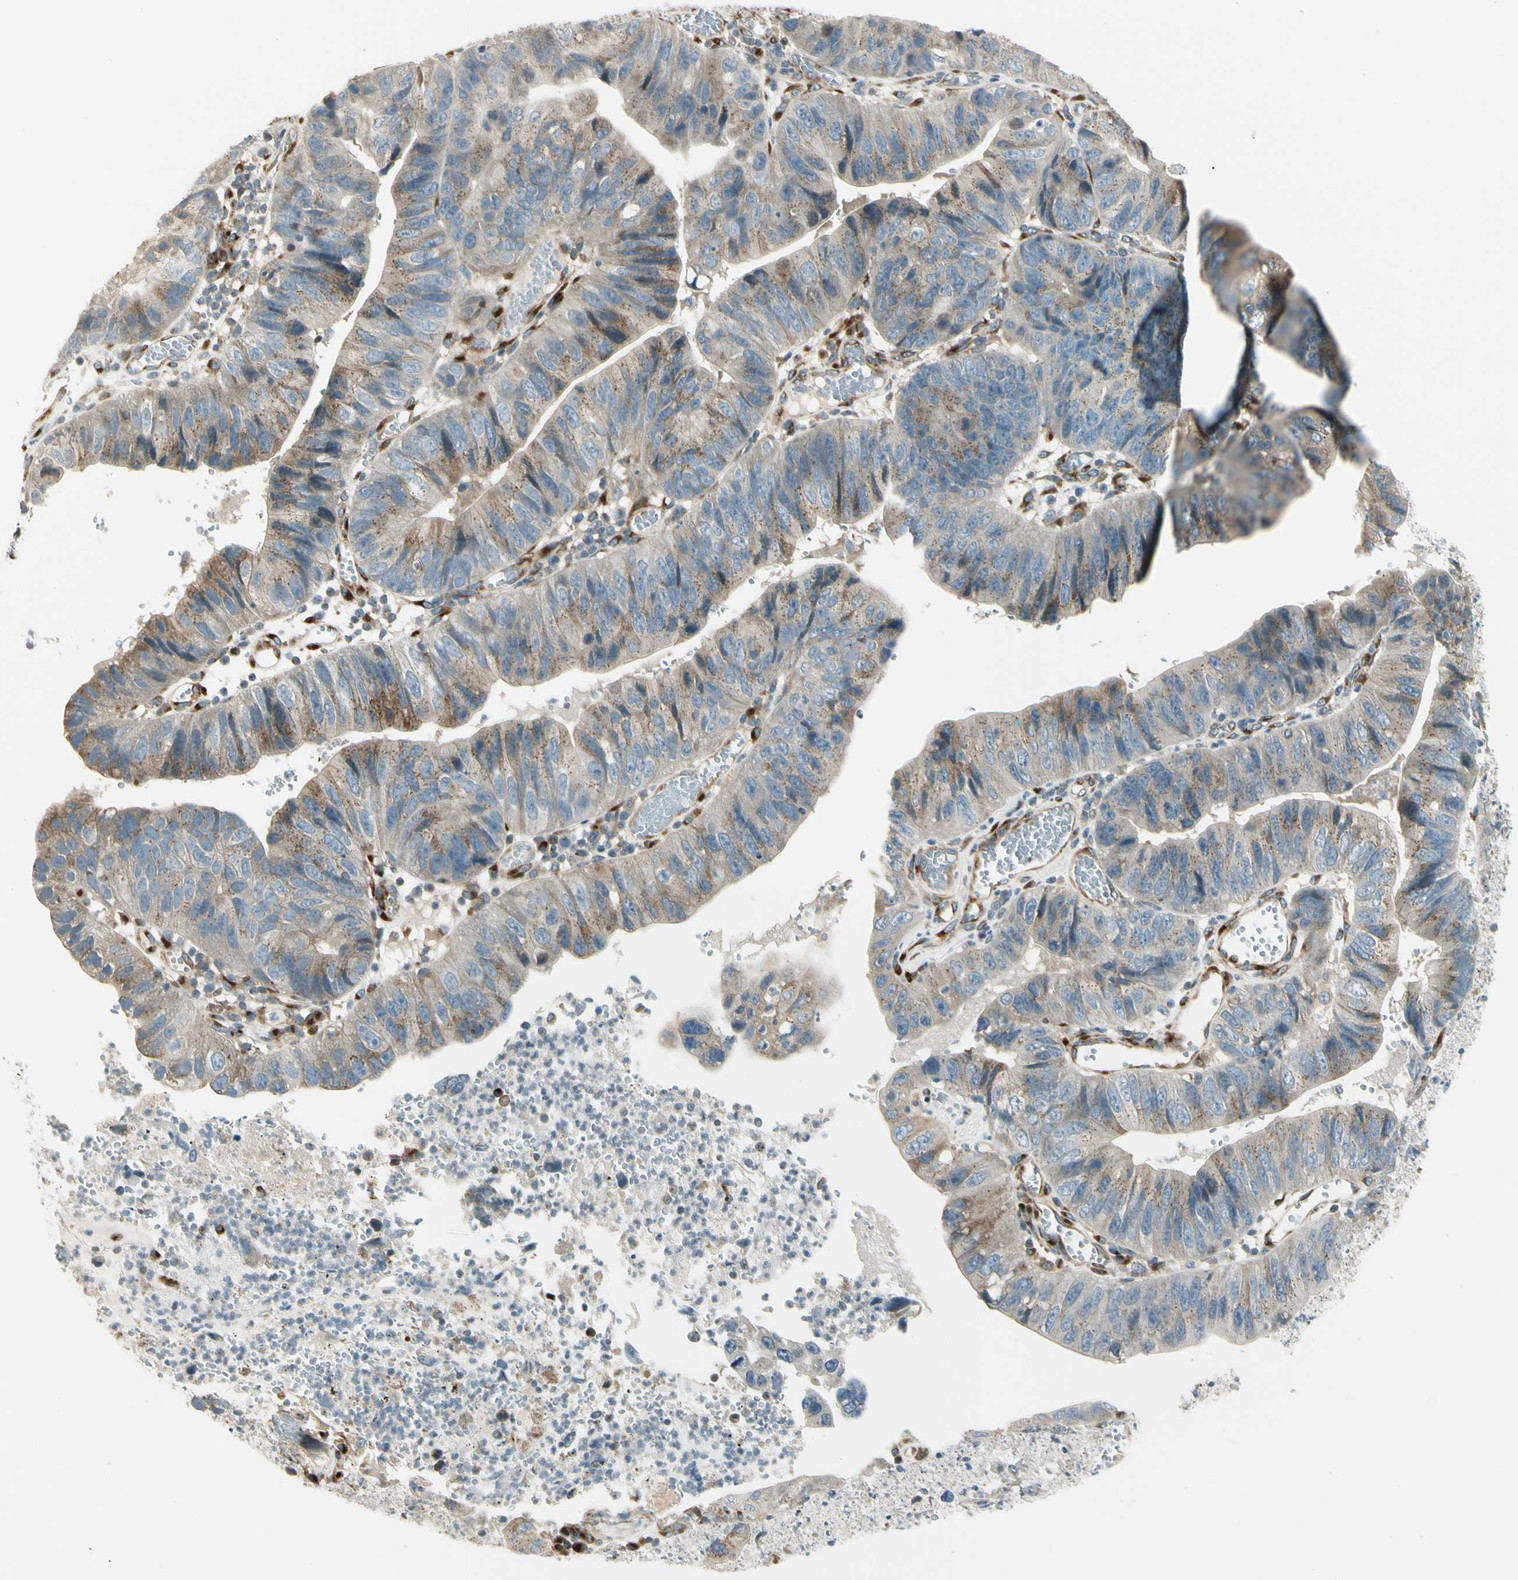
{"staining": {"intensity": "moderate", "quantity": "25%-75%", "location": "cytoplasmic/membranous"}, "tissue": "stomach cancer", "cell_type": "Tumor cells", "image_type": "cancer", "snomed": [{"axis": "morphology", "description": "Adenocarcinoma, NOS"}, {"axis": "topography", "description": "Stomach"}], "caption": "Protein staining of stomach adenocarcinoma tissue exhibits moderate cytoplasmic/membranous positivity in approximately 25%-75% of tumor cells.", "gene": "MANSC1", "patient": {"sex": "male", "age": 59}}